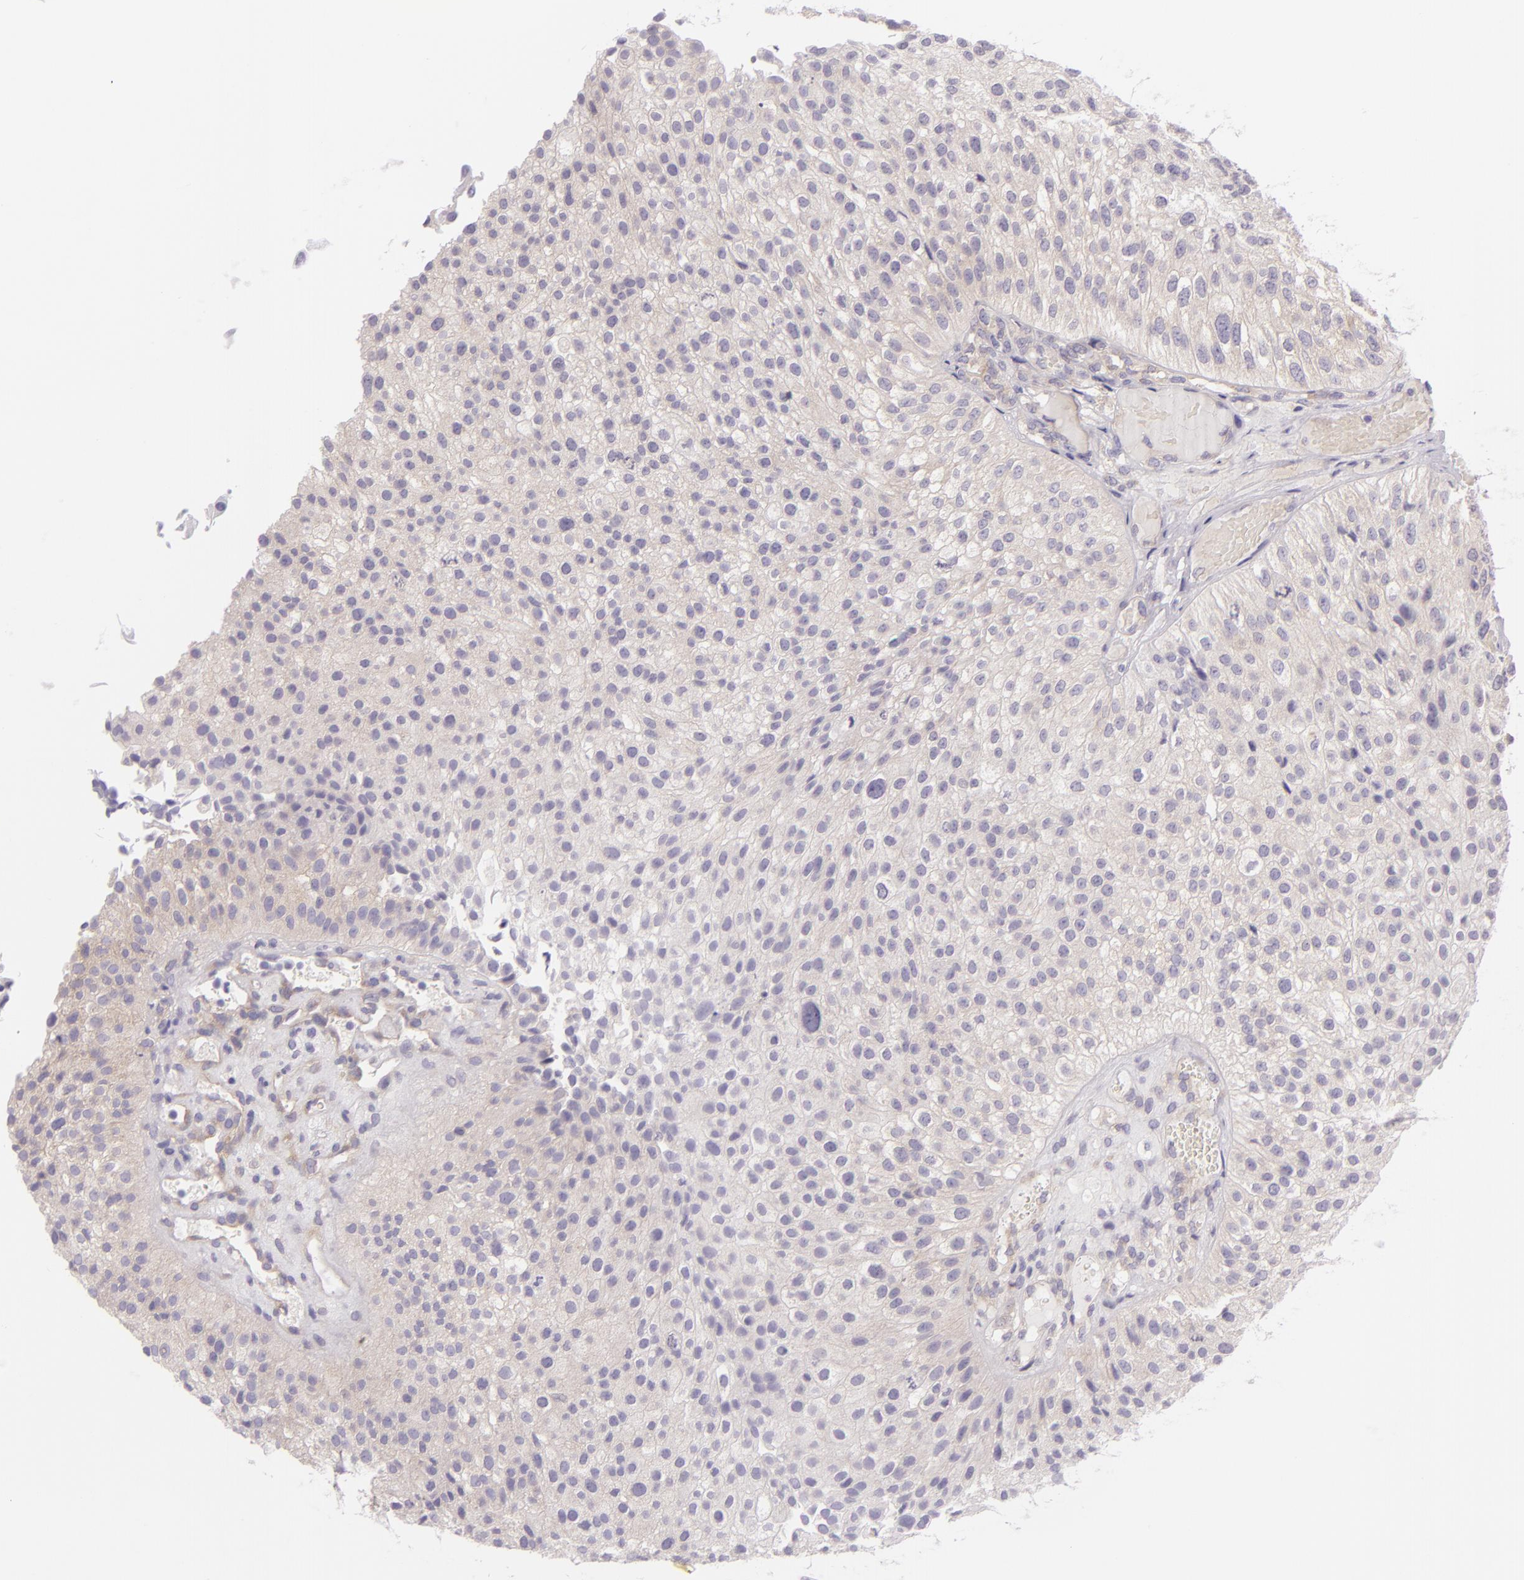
{"staining": {"intensity": "negative", "quantity": "none", "location": "none"}, "tissue": "urothelial cancer", "cell_type": "Tumor cells", "image_type": "cancer", "snomed": [{"axis": "morphology", "description": "Urothelial carcinoma, Low grade"}, {"axis": "topography", "description": "Urinary bladder"}], "caption": "Micrograph shows no protein expression in tumor cells of low-grade urothelial carcinoma tissue.", "gene": "ZC3H7B", "patient": {"sex": "female", "age": 89}}